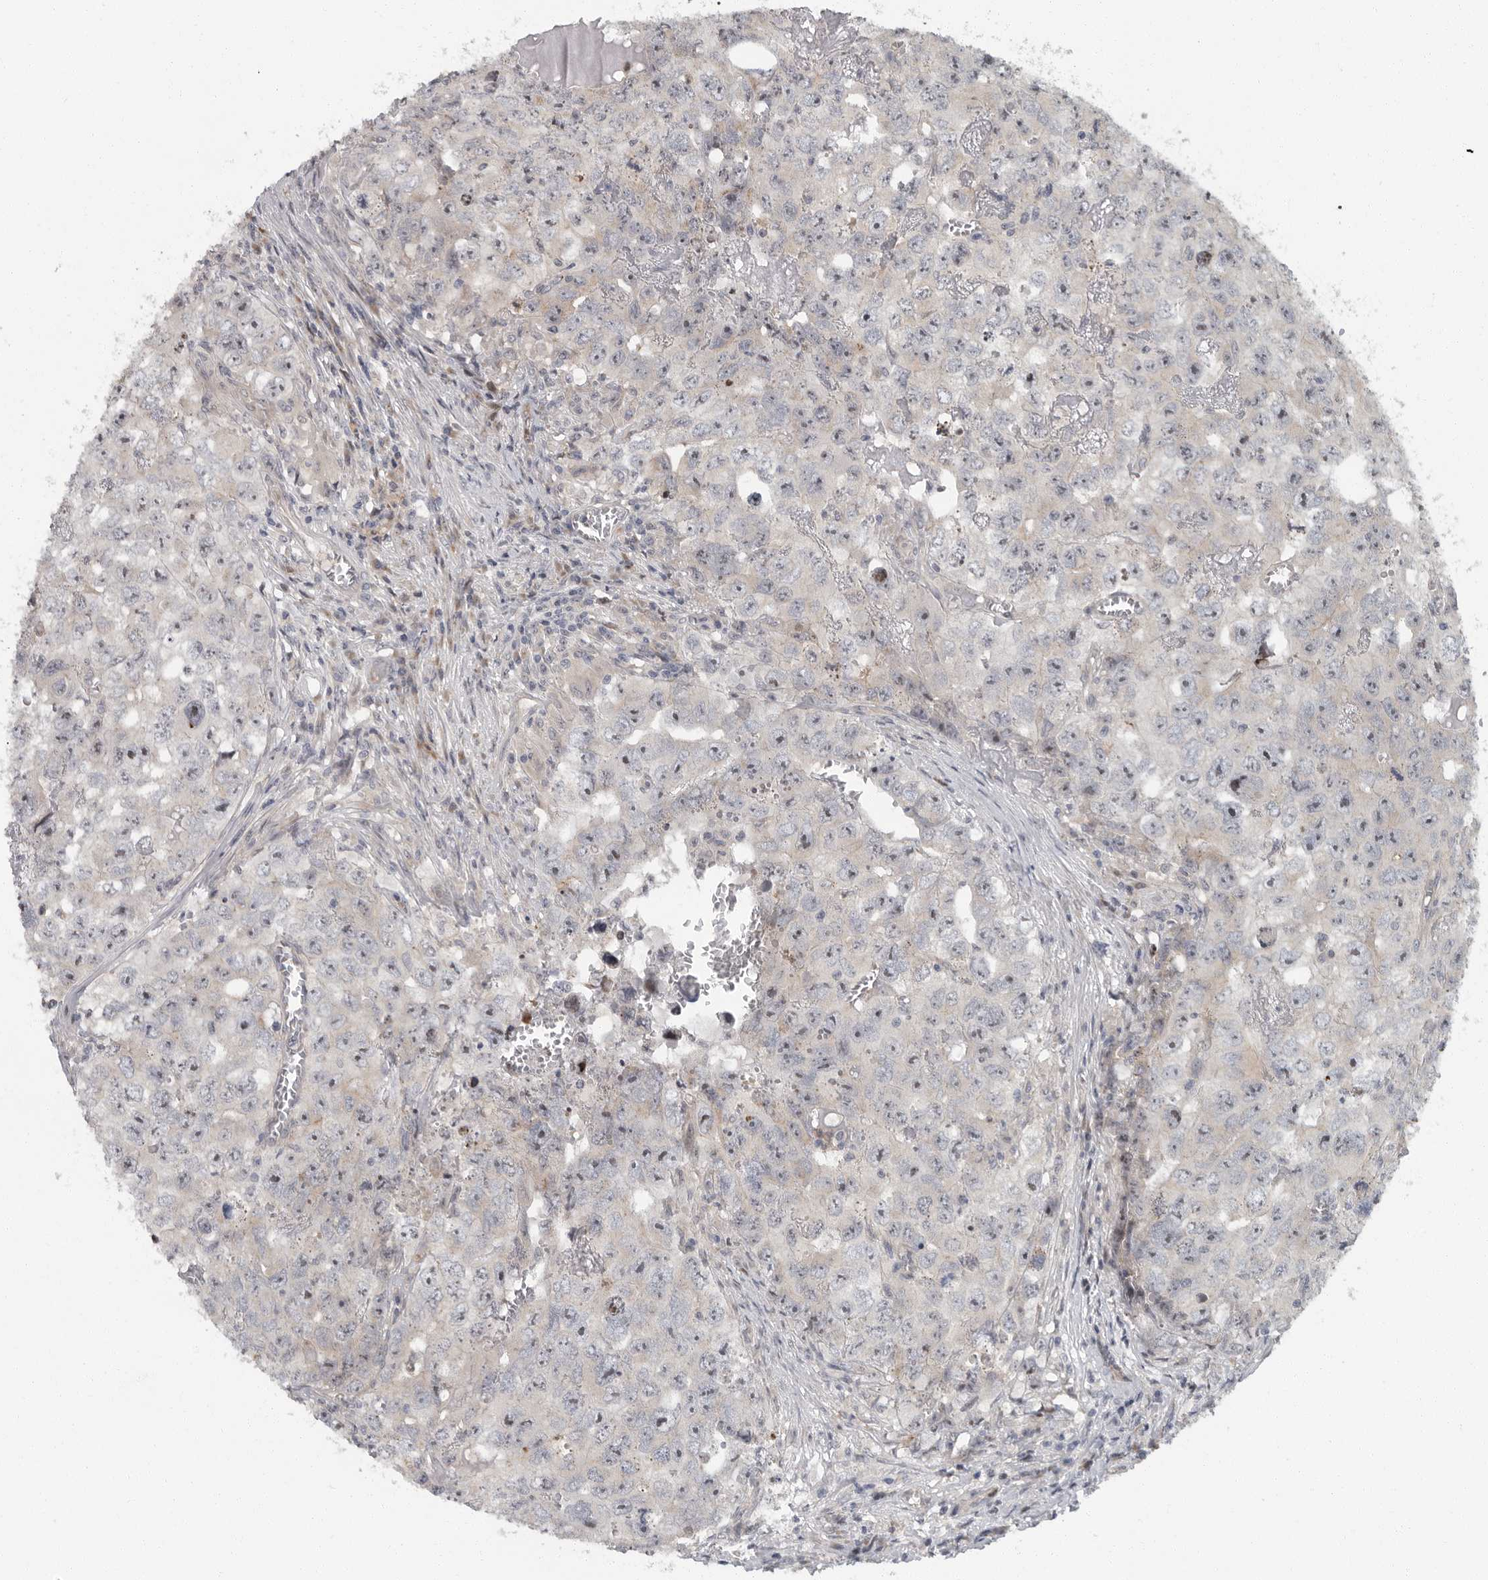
{"staining": {"intensity": "negative", "quantity": "none", "location": "none"}, "tissue": "testis cancer", "cell_type": "Tumor cells", "image_type": "cancer", "snomed": [{"axis": "morphology", "description": "Seminoma, NOS"}, {"axis": "morphology", "description": "Carcinoma, Embryonal, NOS"}, {"axis": "topography", "description": "Testis"}], "caption": "High magnification brightfield microscopy of testis cancer stained with DAB (3,3'-diaminobenzidine) (brown) and counterstained with hematoxylin (blue): tumor cells show no significant positivity.", "gene": "PDCD11", "patient": {"sex": "male", "age": 43}}